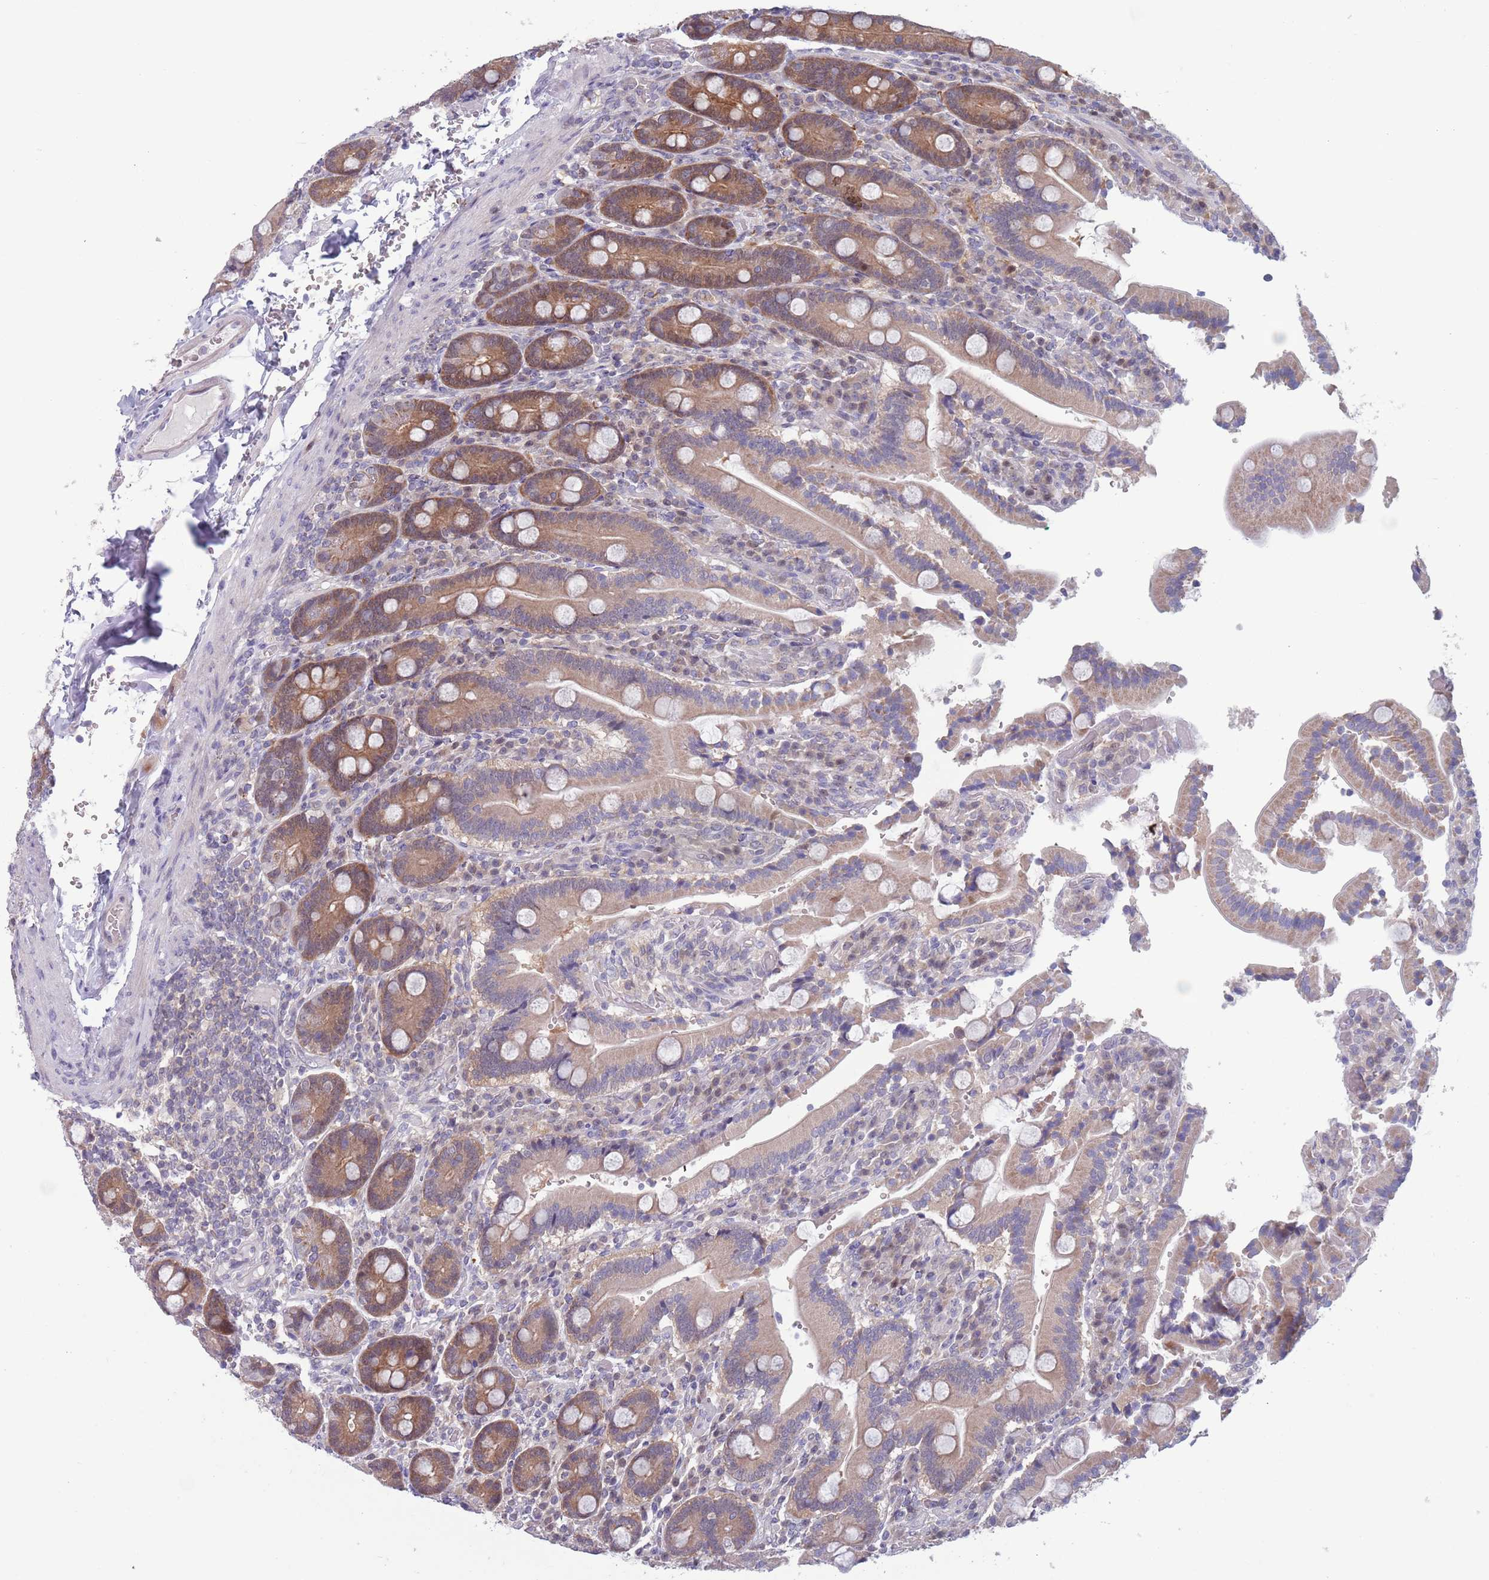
{"staining": {"intensity": "moderate", "quantity": "25%-75%", "location": "cytoplasmic/membranous"}, "tissue": "duodenum", "cell_type": "Glandular cells", "image_type": "normal", "snomed": [{"axis": "morphology", "description": "Normal tissue, NOS"}, {"axis": "topography", "description": "Duodenum"}], "caption": "A brown stain shows moderate cytoplasmic/membranous positivity of a protein in glandular cells of normal duodenum.", "gene": "CLNS1A", "patient": {"sex": "female", "age": 62}}